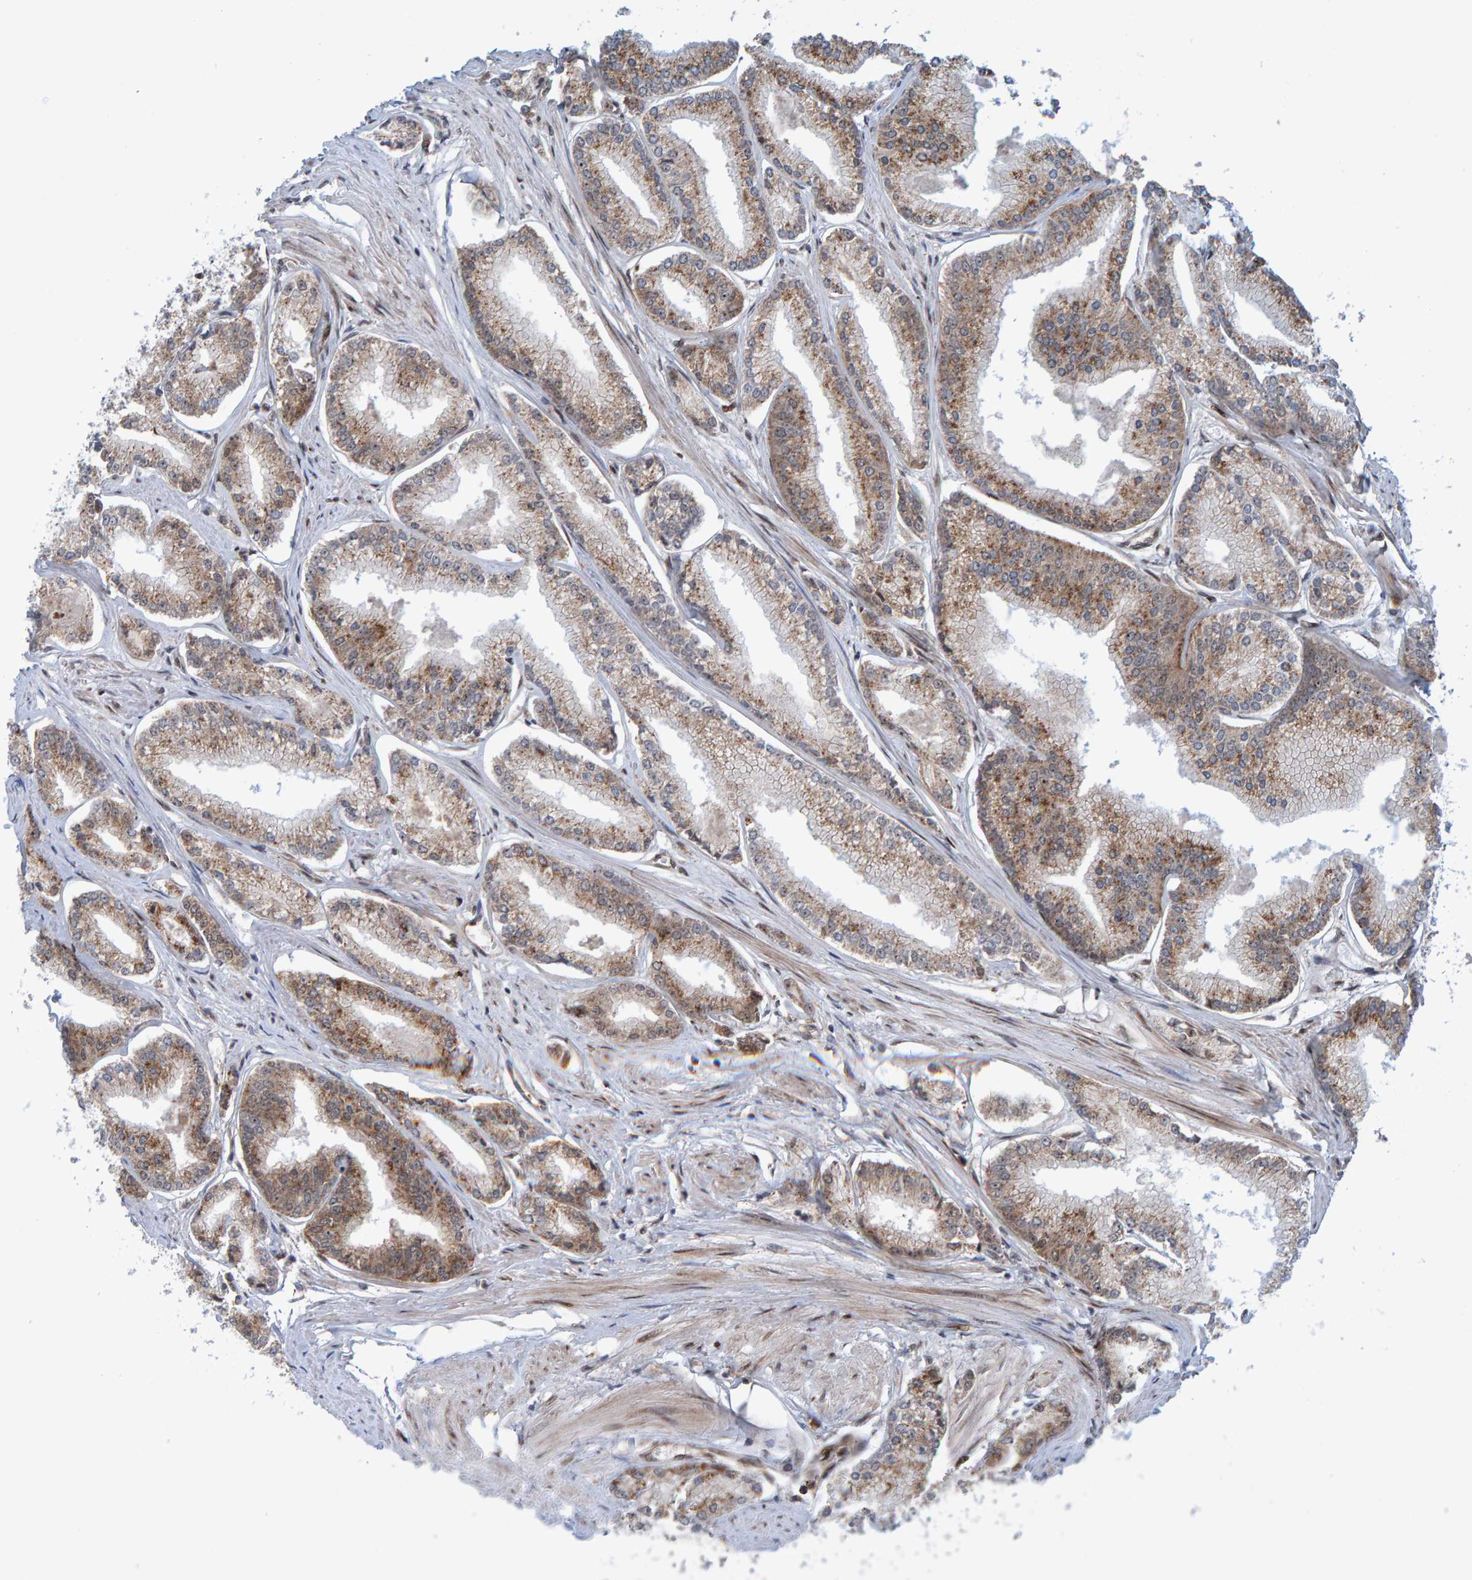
{"staining": {"intensity": "weak", "quantity": ">75%", "location": "cytoplasmic/membranous"}, "tissue": "prostate cancer", "cell_type": "Tumor cells", "image_type": "cancer", "snomed": [{"axis": "morphology", "description": "Adenocarcinoma, Low grade"}, {"axis": "topography", "description": "Prostate"}], "caption": "Immunohistochemical staining of human prostate cancer shows low levels of weak cytoplasmic/membranous positivity in approximately >75% of tumor cells.", "gene": "ZNF366", "patient": {"sex": "male", "age": 52}}